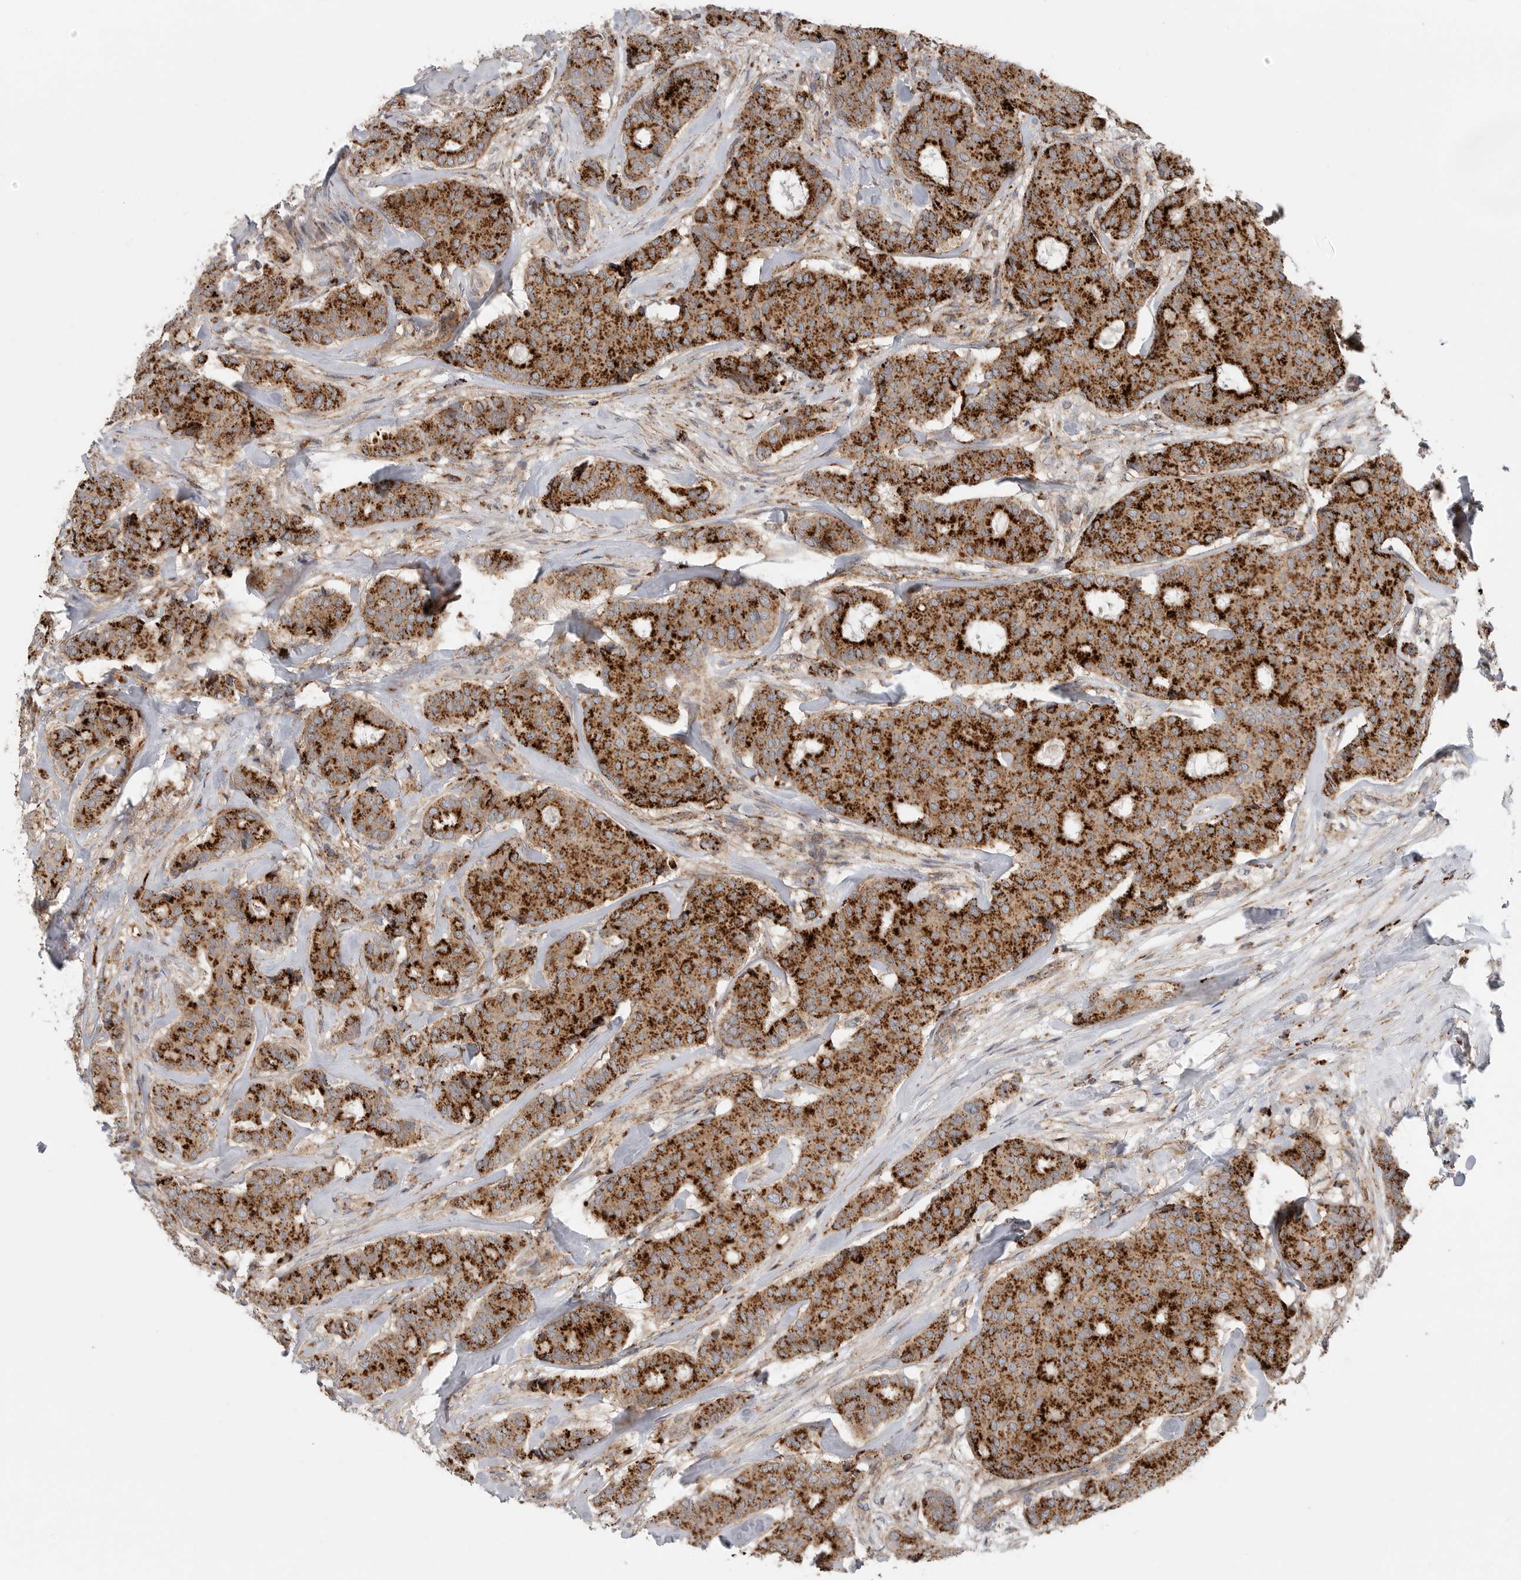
{"staining": {"intensity": "strong", "quantity": ">75%", "location": "cytoplasmic/membranous"}, "tissue": "breast cancer", "cell_type": "Tumor cells", "image_type": "cancer", "snomed": [{"axis": "morphology", "description": "Duct carcinoma"}, {"axis": "topography", "description": "Breast"}], "caption": "Immunohistochemistry (IHC) photomicrograph of human breast infiltrating ductal carcinoma stained for a protein (brown), which demonstrates high levels of strong cytoplasmic/membranous expression in about >75% of tumor cells.", "gene": "GALNS", "patient": {"sex": "female", "age": 75}}